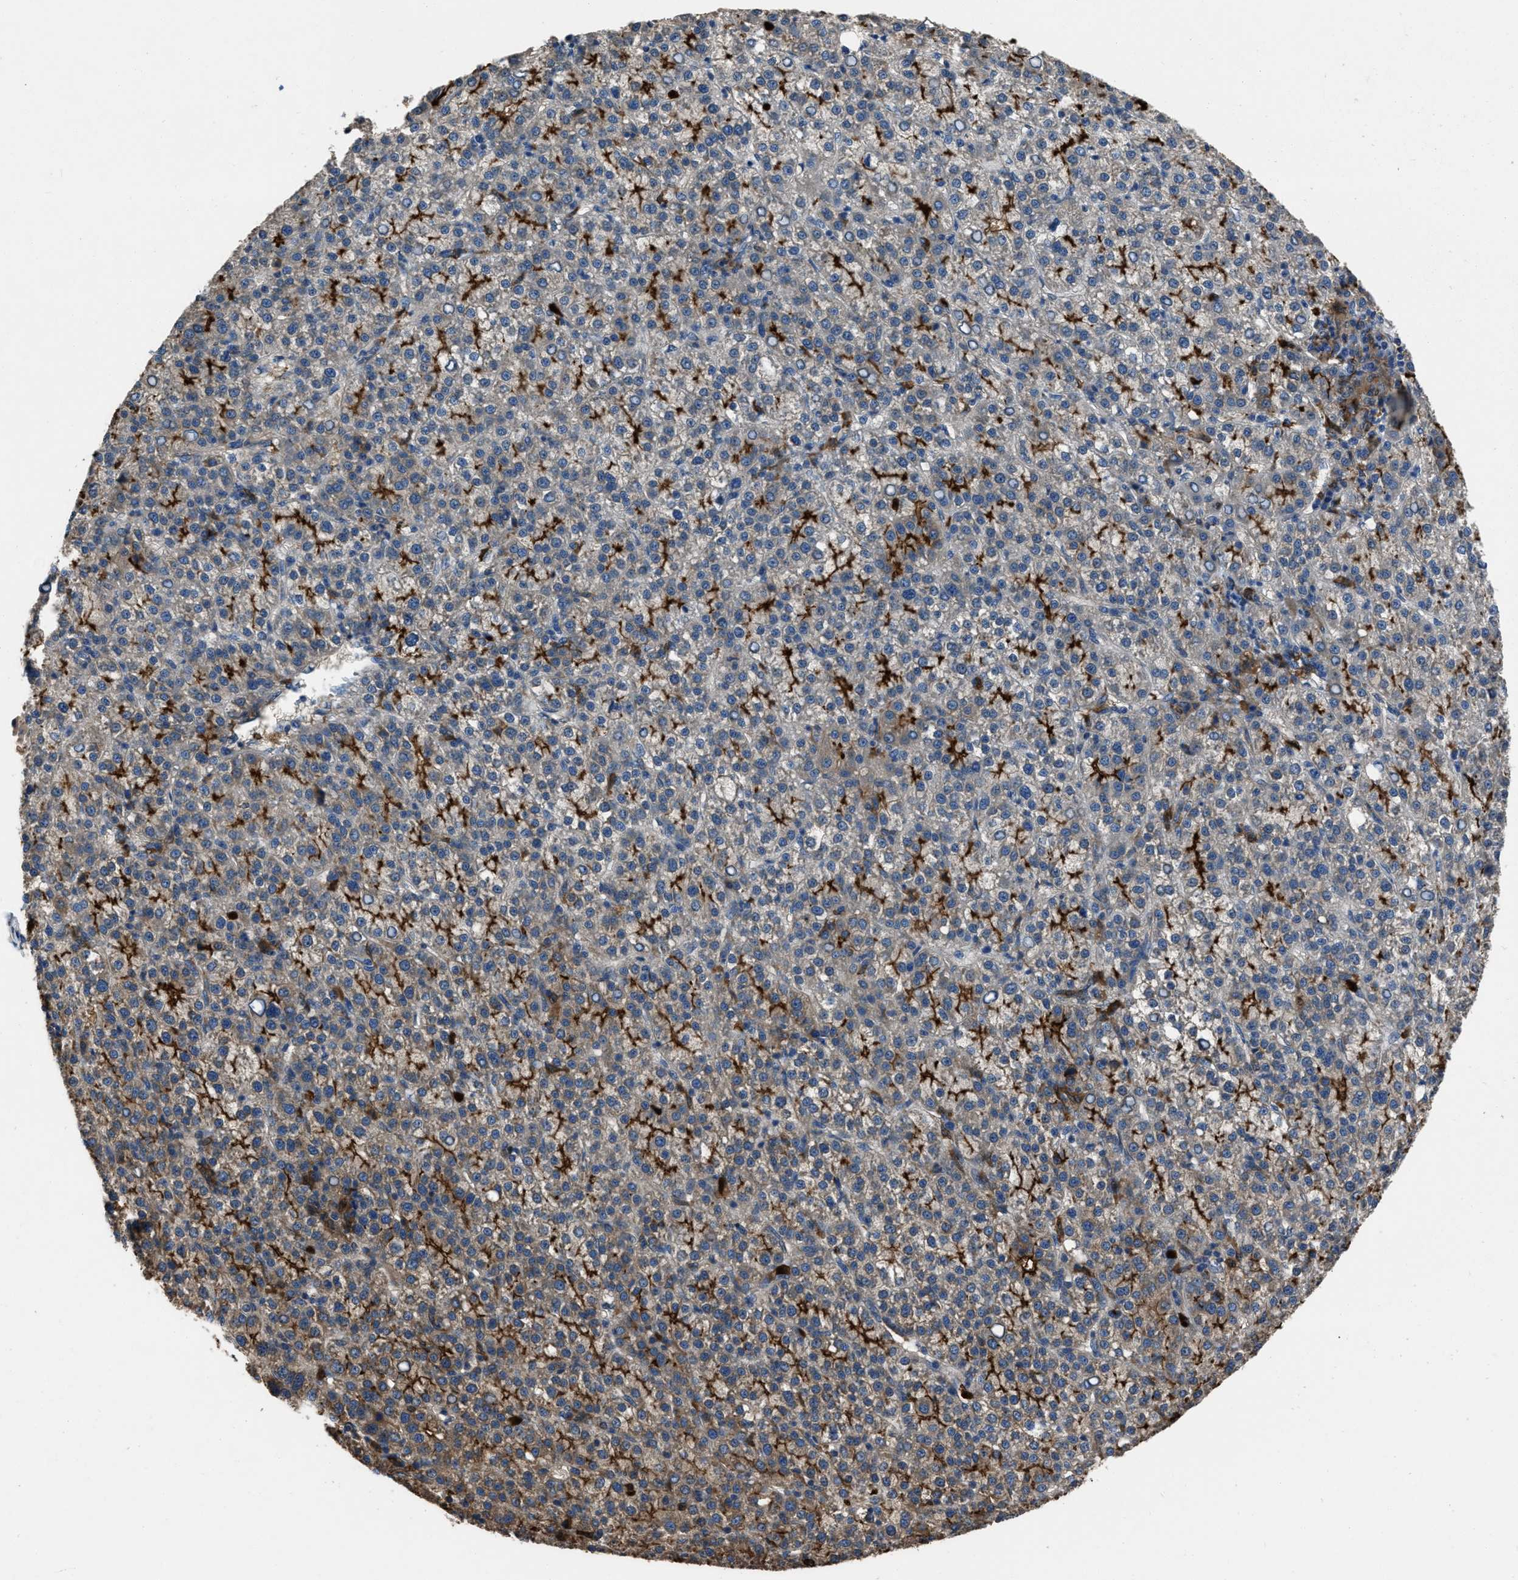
{"staining": {"intensity": "strong", "quantity": "<25%", "location": "cytoplasmic/membranous"}, "tissue": "liver cancer", "cell_type": "Tumor cells", "image_type": "cancer", "snomed": [{"axis": "morphology", "description": "Carcinoma, Hepatocellular, NOS"}, {"axis": "topography", "description": "Liver"}], "caption": "An immunohistochemistry (IHC) photomicrograph of neoplastic tissue is shown. Protein staining in brown labels strong cytoplasmic/membranous positivity in liver cancer within tumor cells.", "gene": "ANGPT1", "patient": {"sex": "female", "age": 58}}